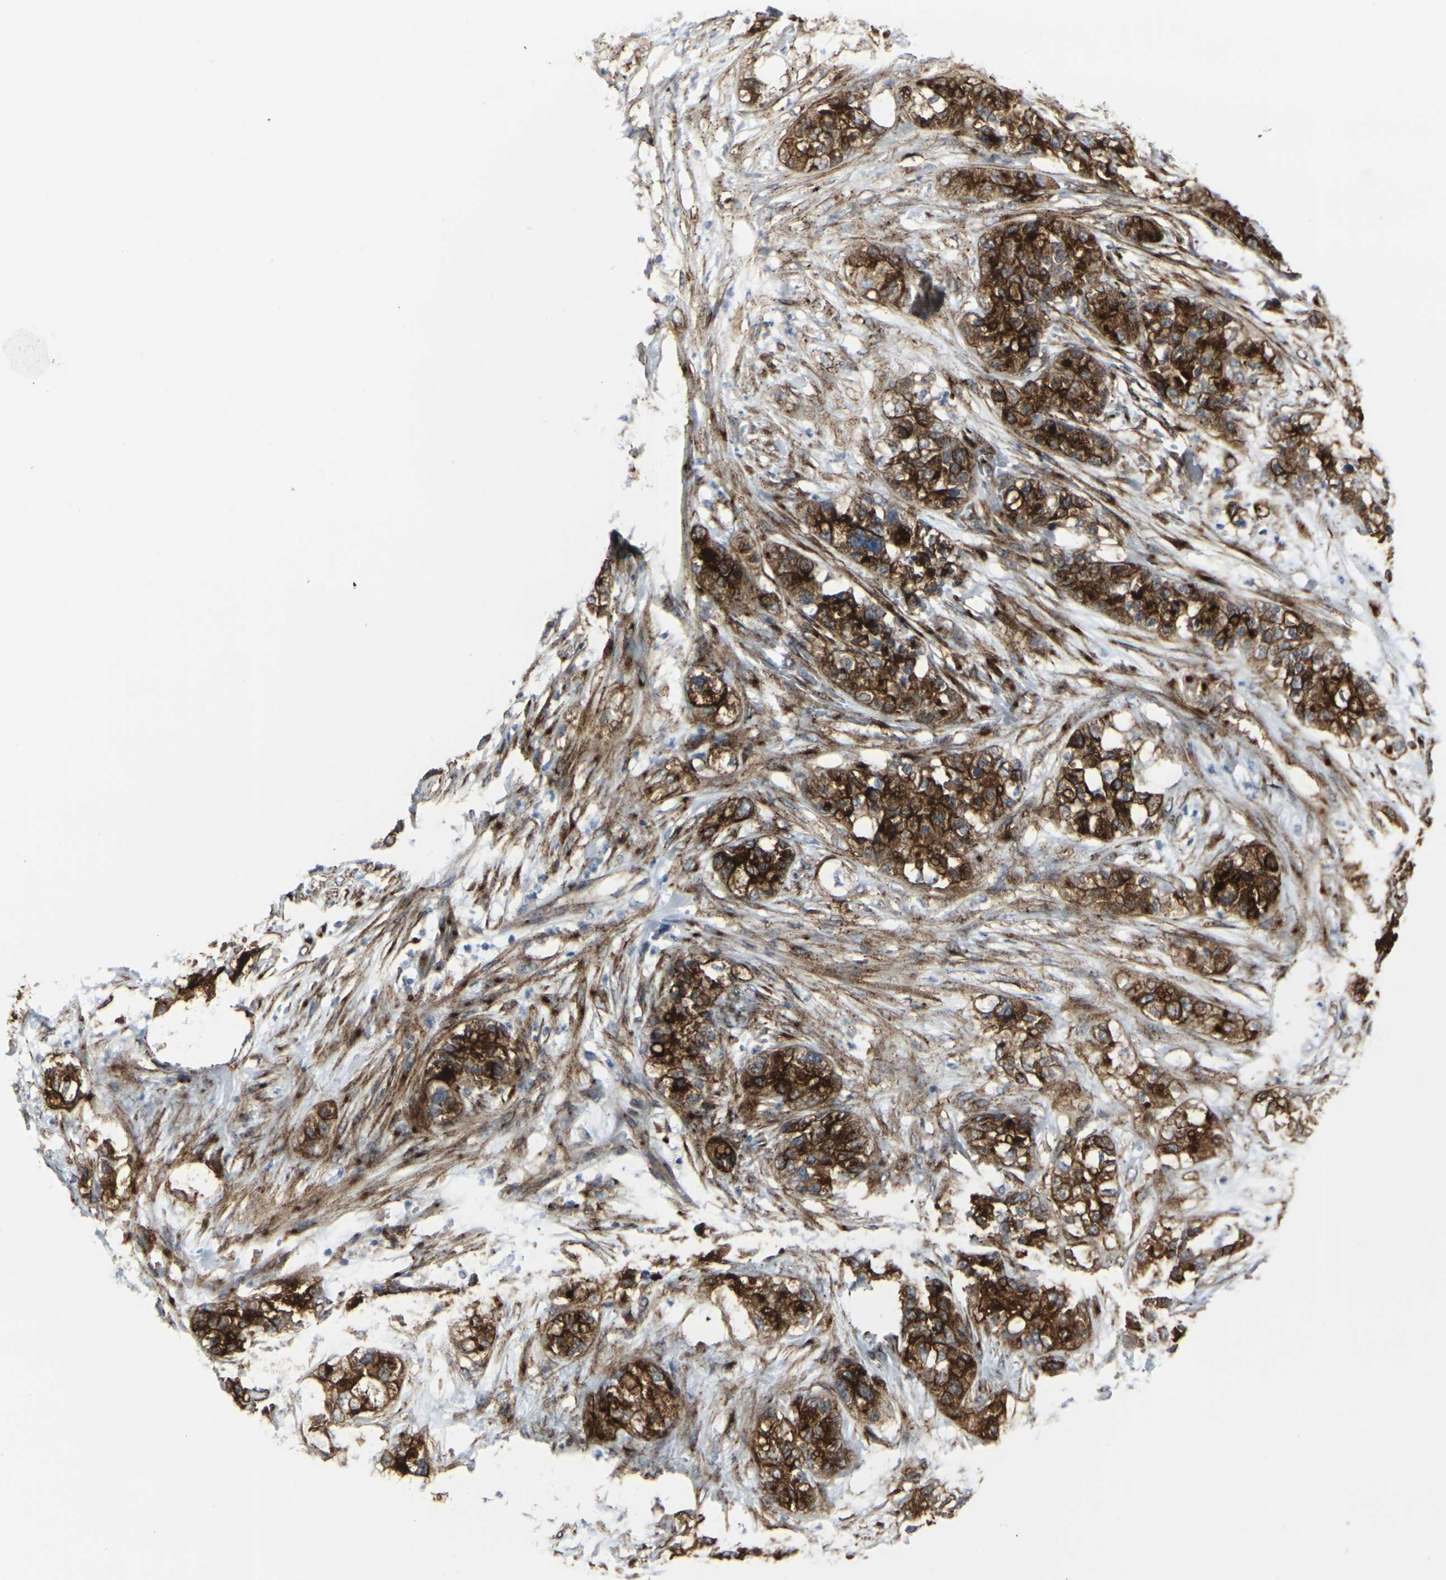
{"staining": {"intensity": "strong", "quantity": ">75%", "location": "cytoplasmic/membranous"}, "tissue": "pancreatic cancer", "cell_type": "Tumor cells", "image_type": "cancer", "snomed": [{"axis": "morphology", "description": "Adenocarcinoma, NOS"}, {"axis": "topography", "description": "Pancreas"}], "caption": "Protein expression analysis of pancreatic adenocarcinoma demonstrates strong cytoplasmic/membranous expression in about >75% of tumor cells.", "gene": "MYOF", "patient": {"sex": "female", "age": 78}}